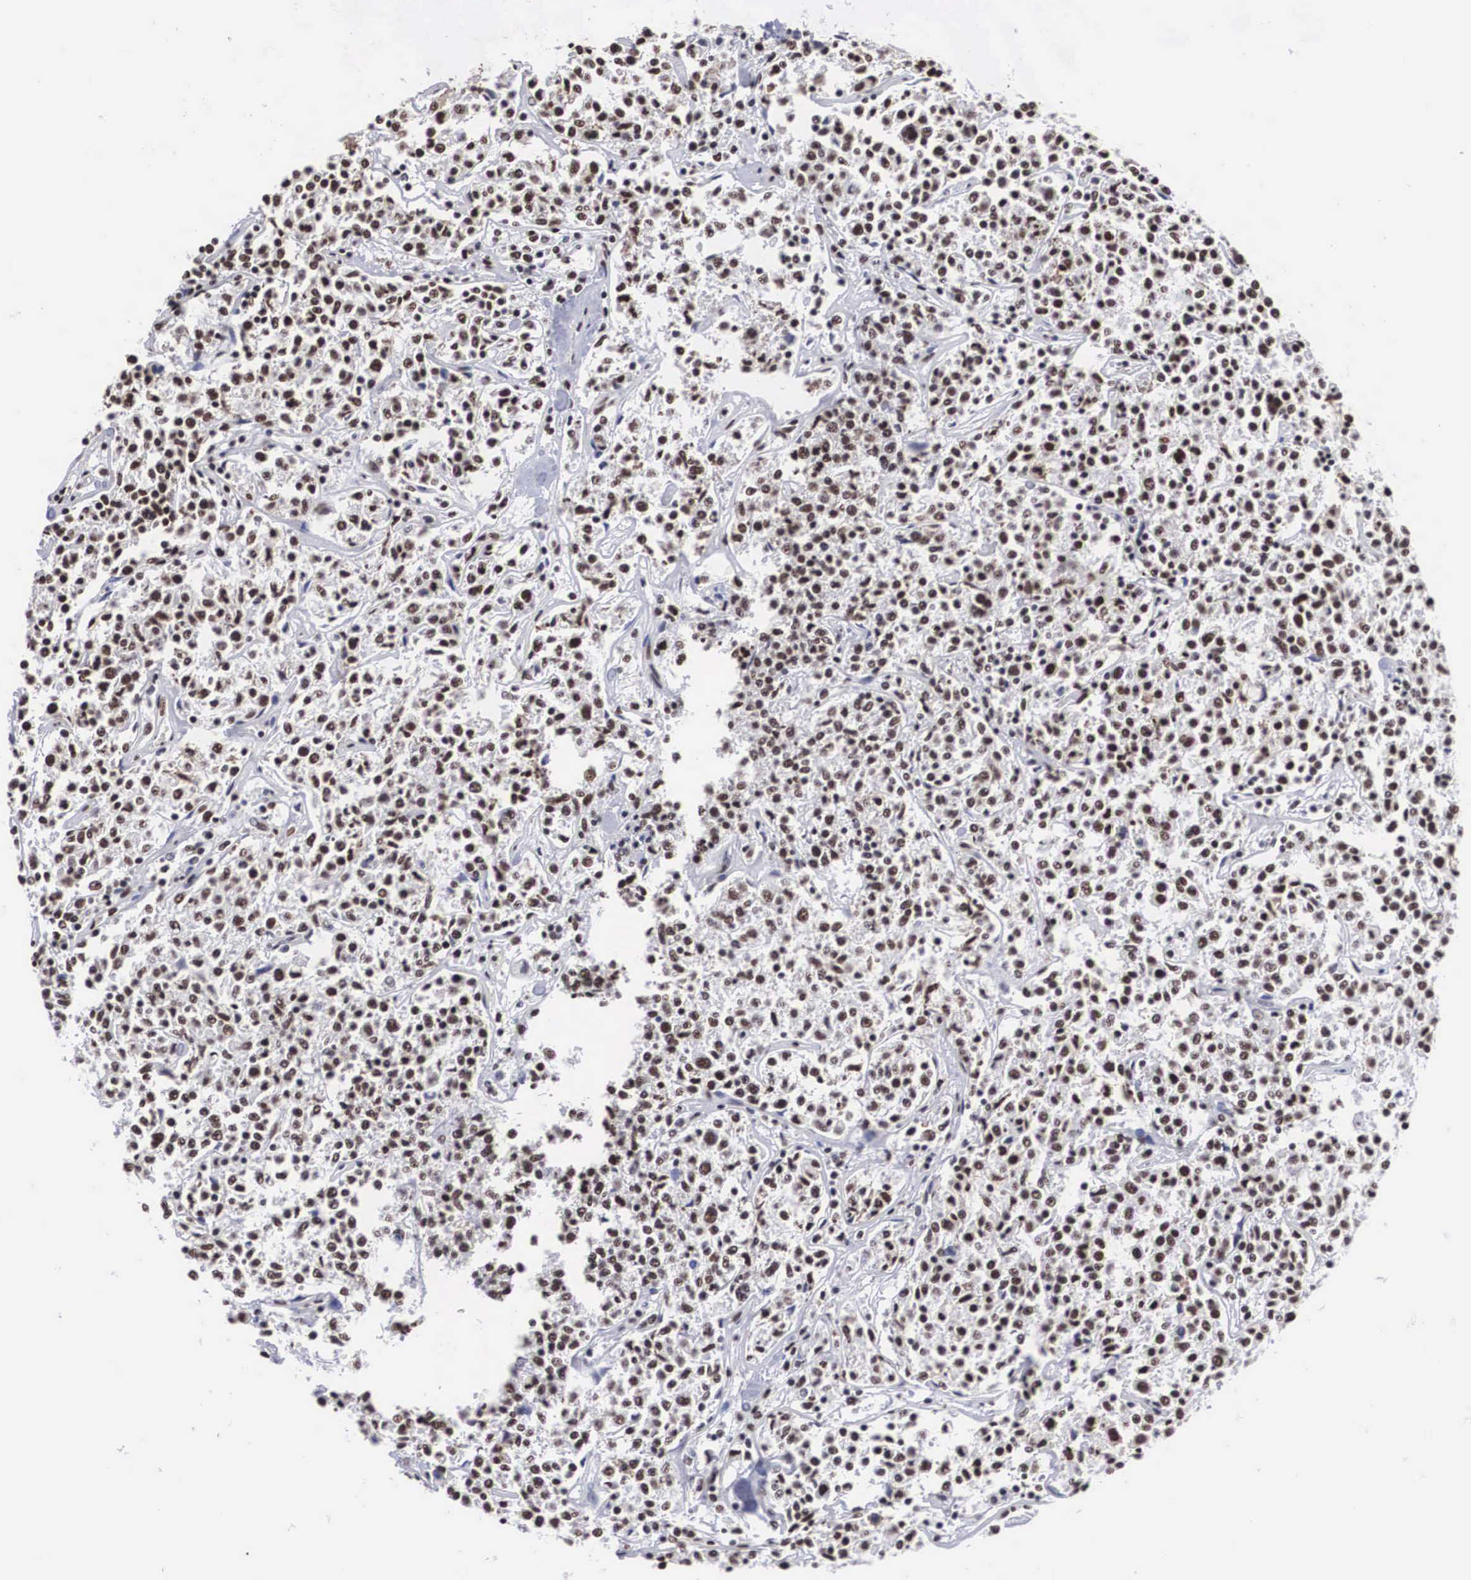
{"staining": {"intensity": "moderate", "quantity": ">75%", "location": "nuclear"}, "tissue": "lymphoma", "cell_type": "Tumor cells", "image_type": "cancer", "snomed": [{"axis": "morphology", "description": "Malignant lymphoma, non-Hodgkin's type, Low grade"}, {"axis": "topography", "description": "Small intestine"}], "caption": "Tumor cells show medium levels of moderate nuclear expression in about >75% of cells in lymphoma.", "gene": "ACIN1", "patient": {"sex": "female", "age": 59}}